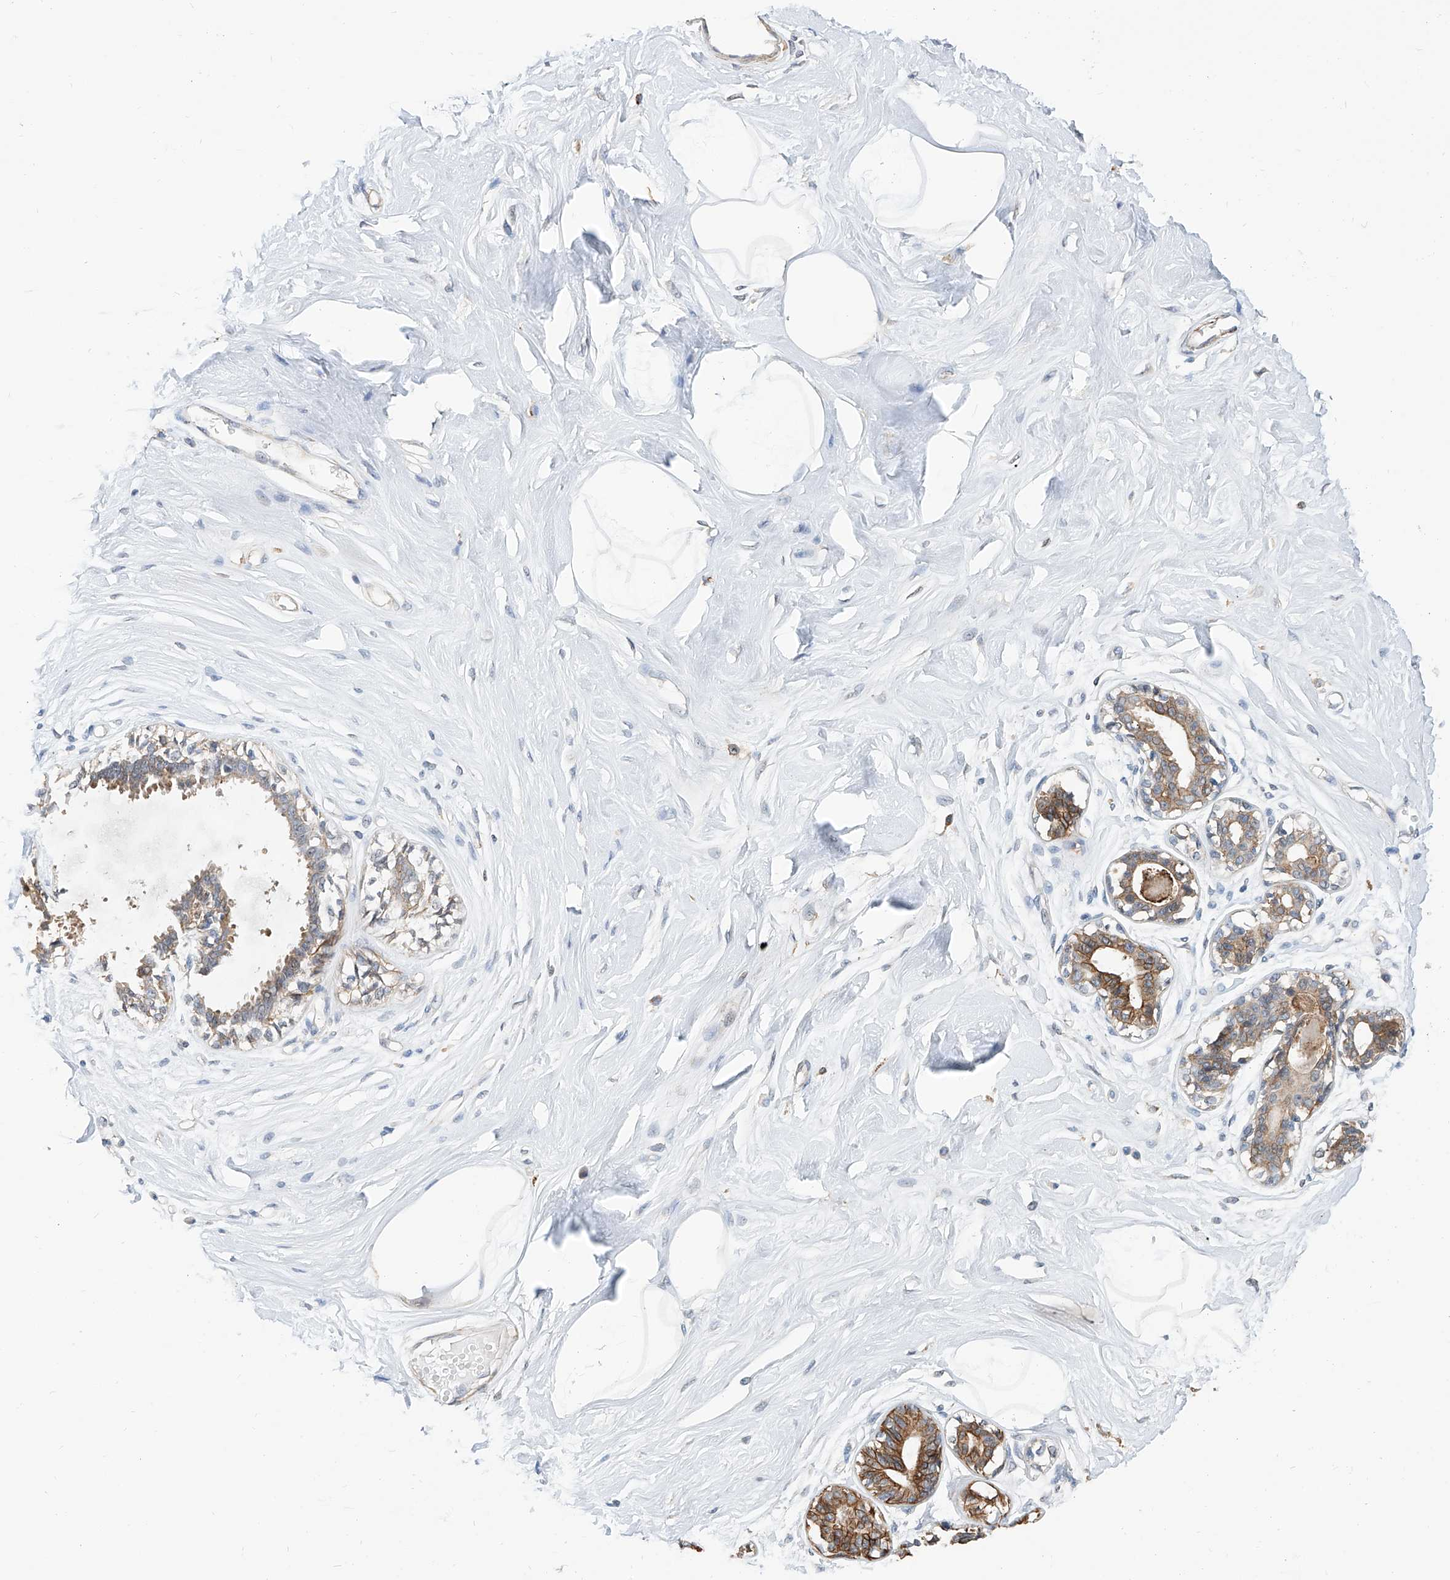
{"staining": {"intensity": "negative", "quantity": "none", "location": "none"}, "tissue": "breast", "cell_type": "Adipocytes", "image_type": "normal", "snomed": [{"axis": "morphology", "description": "Normal tissue, NOS"}, {"axis": "topography", "description": "Breast"}], "caption": "Protein analysis of unremarkable breast exhibits no significant staining in adipocytes.", "gene": "MAGEE2", "patient": {"sex": "female", "age": 45}}